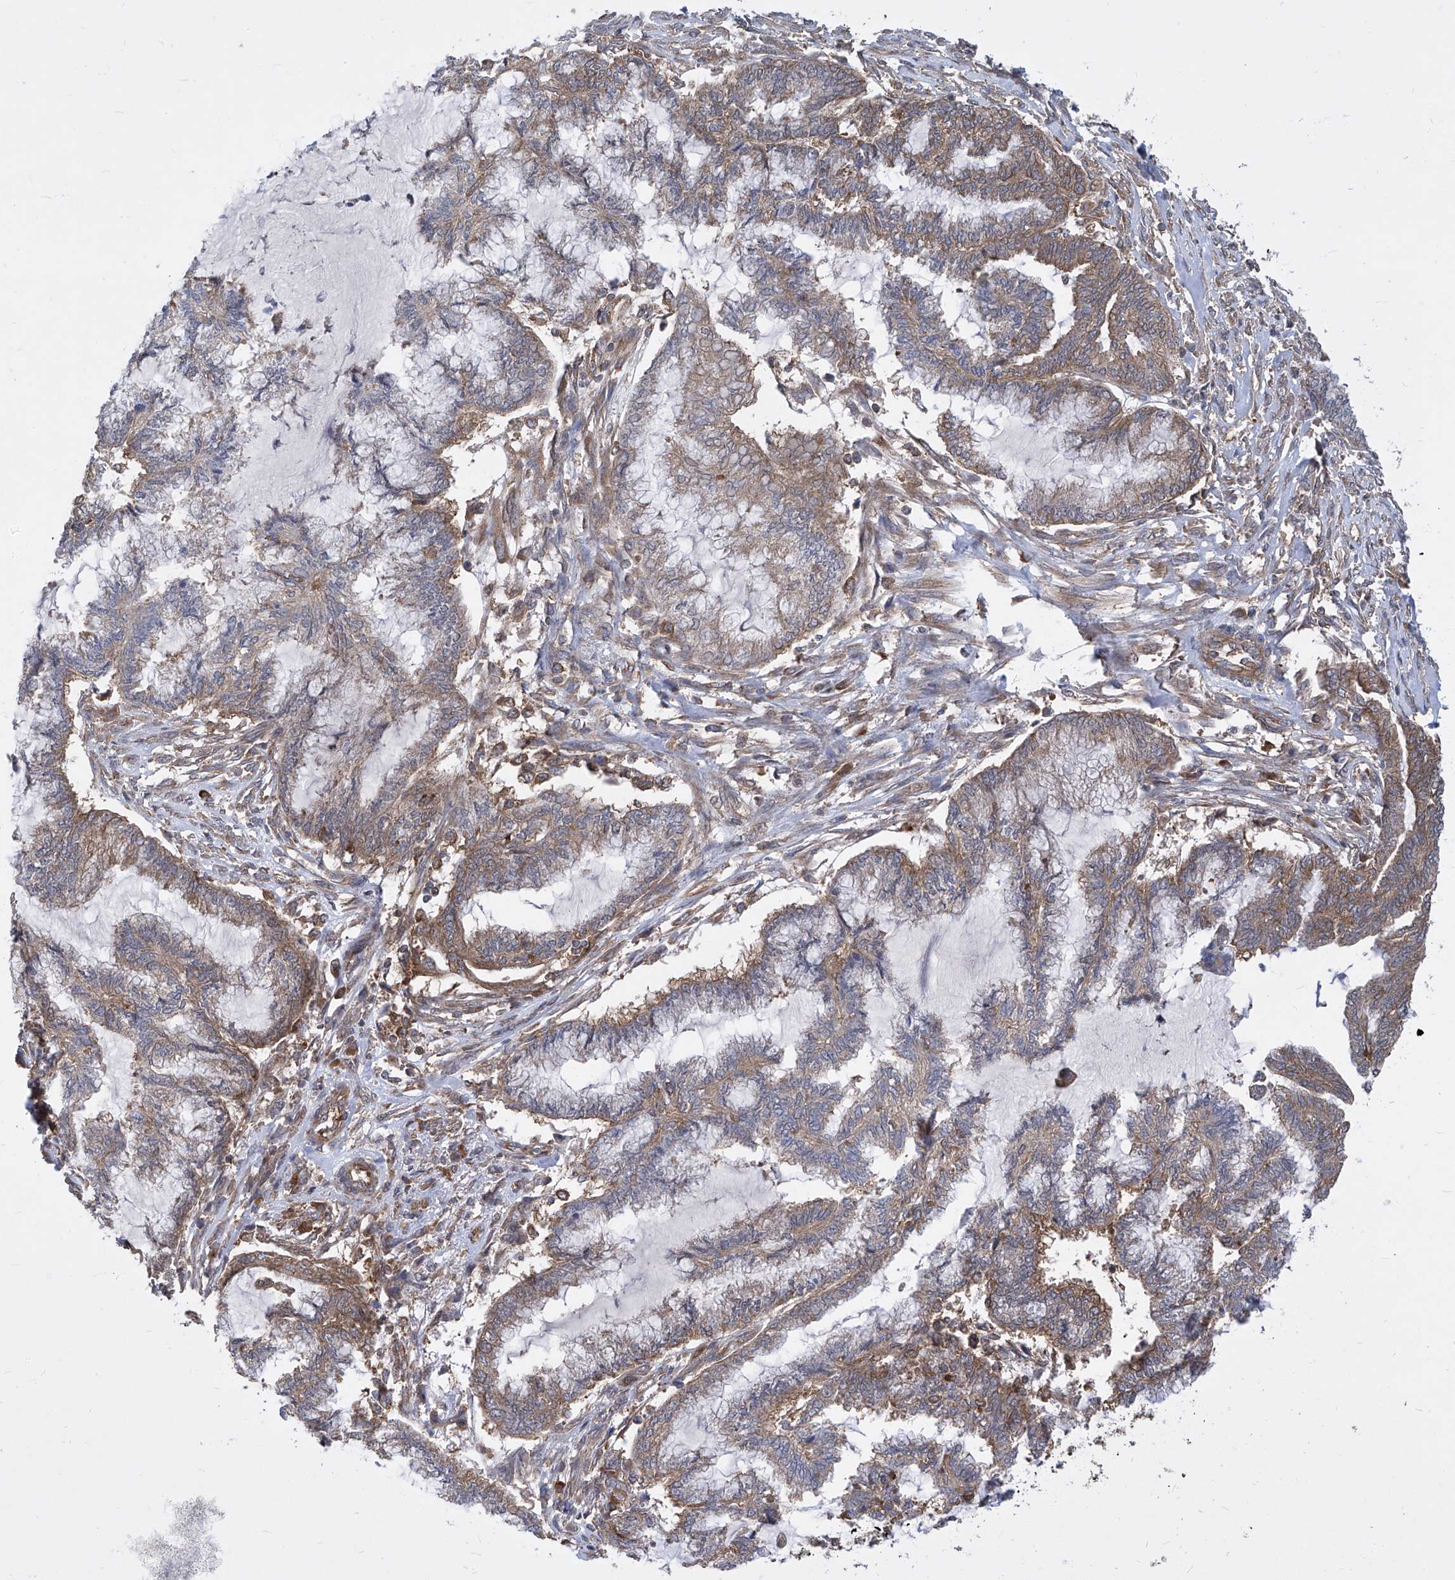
{"staining": {"intensity": "moderate", "quantity": "25%-75%", "location": "cytoplasmic/membranous"}, "tissue": "endometrial cancer", "cell_type": "Tumor cells", "image_type": "cancer", "snomed": [{"axis": "morphology", "description": "Adenocarcinoma, NOS"}, {"axis": "topography", "description": "Endometrium"}], "caption": "An immunohistochemistry (IHC) photomicrograph of neoplastic tissue is shown. Protein staining in brown shows moderate cytoplasmic/membranous positivity in endometrial cancer (adenocarcinoma) within tumor cells.", "gene": "EIF3M", "patient": {"sex": "female", "age": 86}}